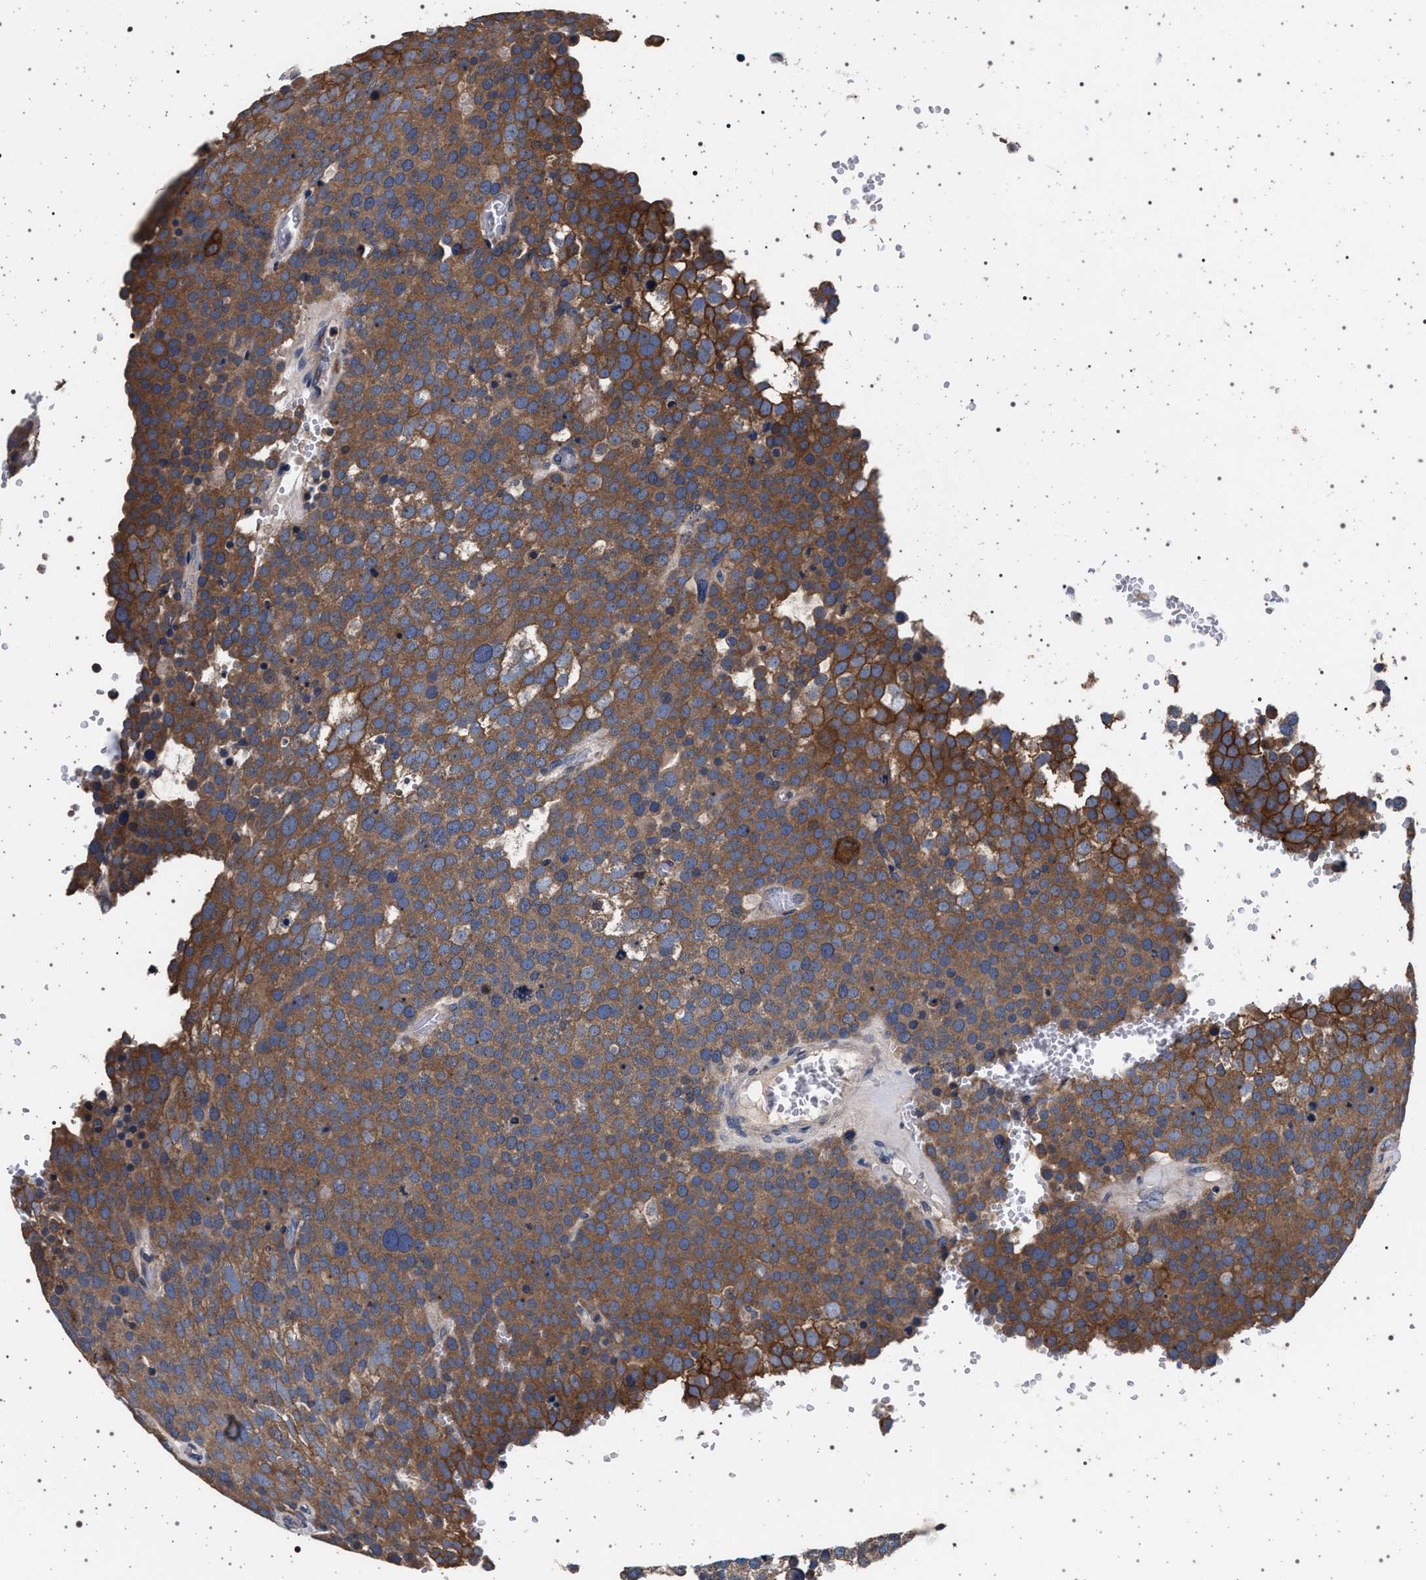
{"staining": {"intensity": "moderate", "quantity": ">75%", "location": "cytoplasmic/membranous"}, "tissue": "testis cancer", "cell_type": "Tumor cells", "image_type": "cancer", "snomed": [{"axis": "morphology", "description": "Seminoma, NOS"}, {"axis": "topography", "description": "Testis"}], "caption": "Tumor cells display medium levels of moderate cytoplasmic/membranous positivity in about >75% of cells in human testis seminoma.", "gene": "MAP3K2", "patient": {"sex": "male", "age": 71}}